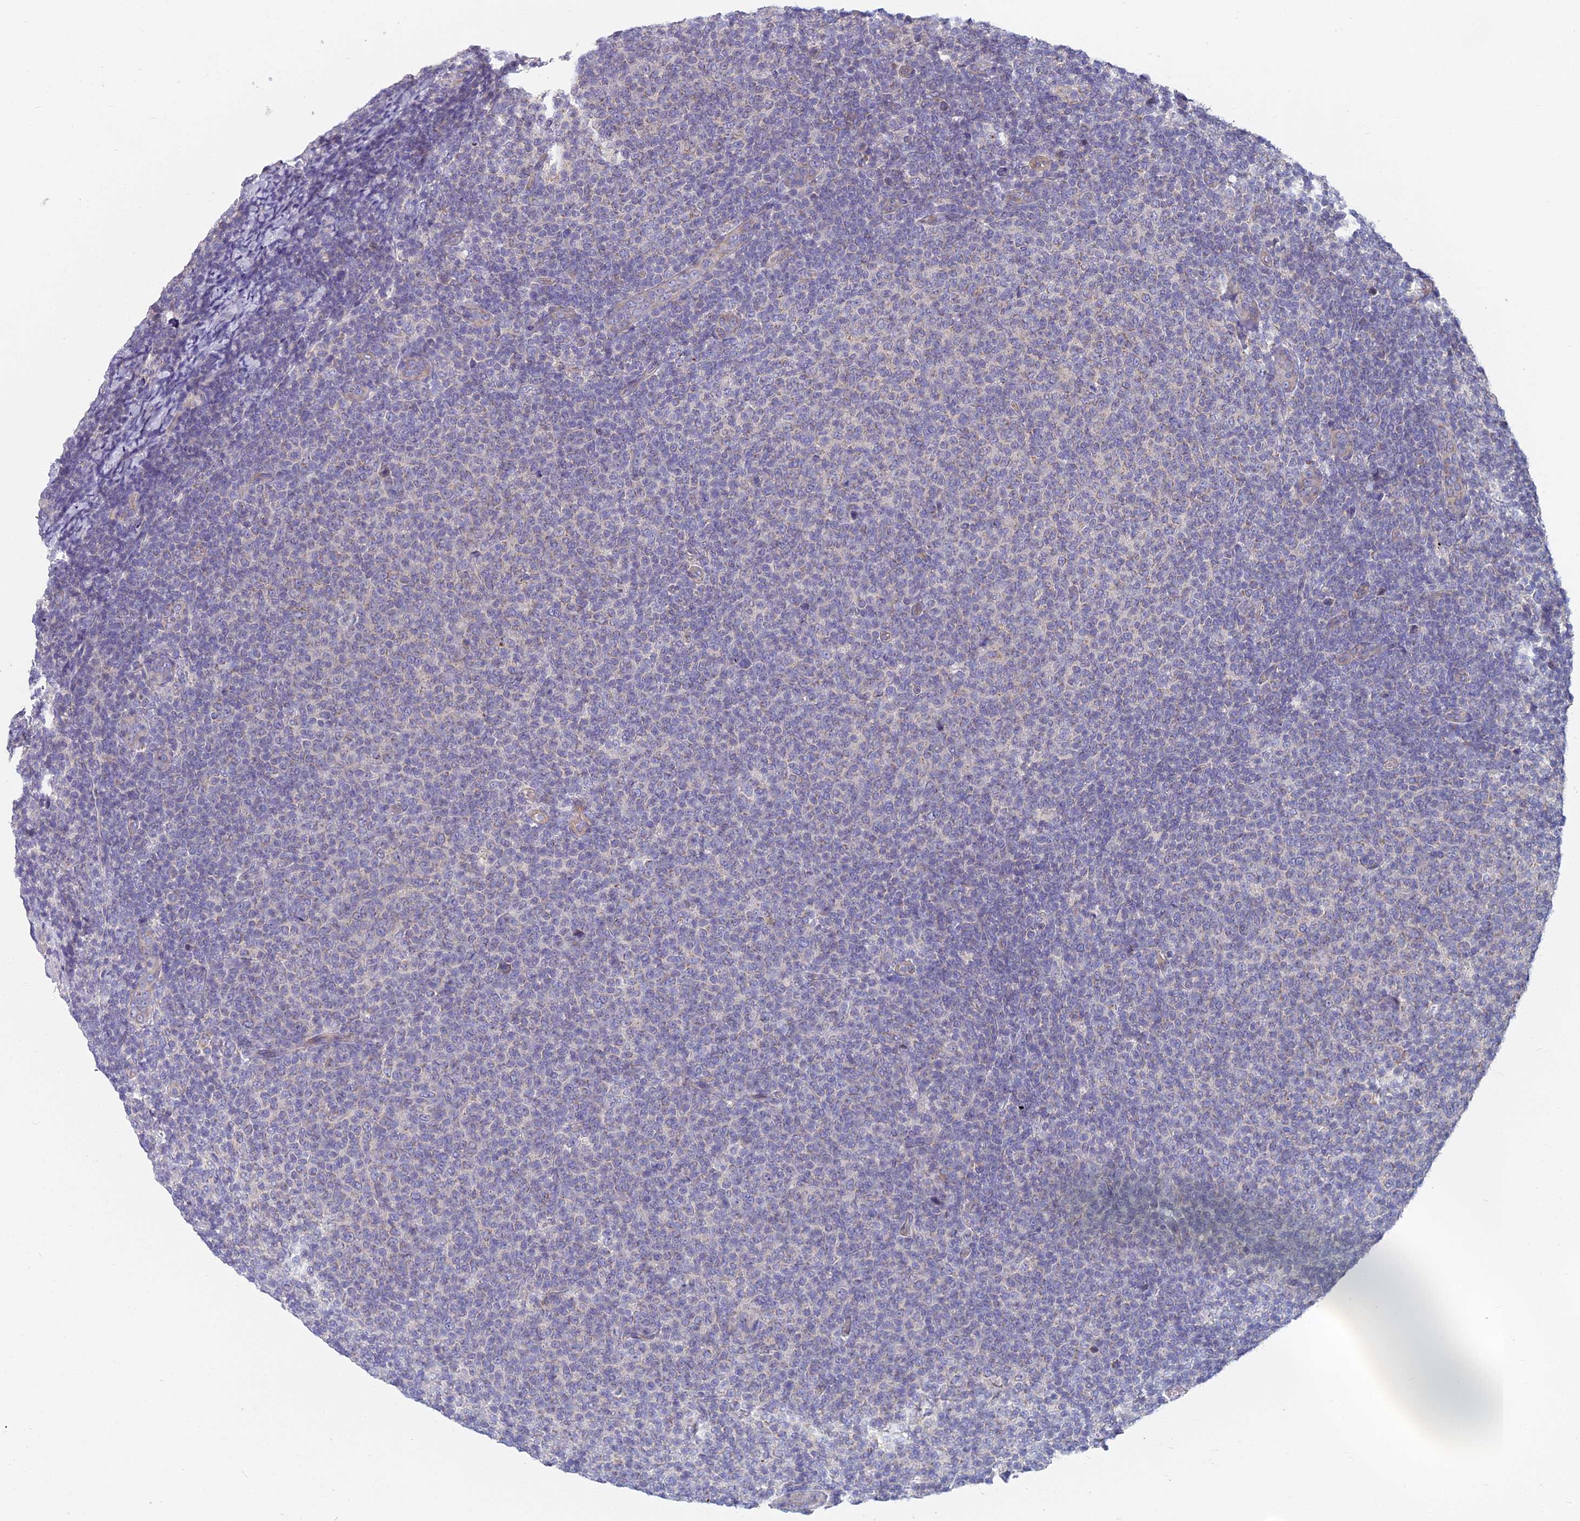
{"staining": {"intensity": "negative", "quantity": "none", "location": "none"}, "tissue": "lymphoma", "cell_type": "Tumor cells", "image_type": "cancer", "snomed": [{"axis": "morphology", "description": "Malignant lymphoma, non-Hodgkin's type, Low grade"}, {"axis": "topography", "description": "Lymph node"}], "caption": "Immunohistochemical staining of lymphoma shows no significant expression in tumor cells.", "gene": "COX20", "patient": {"sex": "male", "age": 66}}